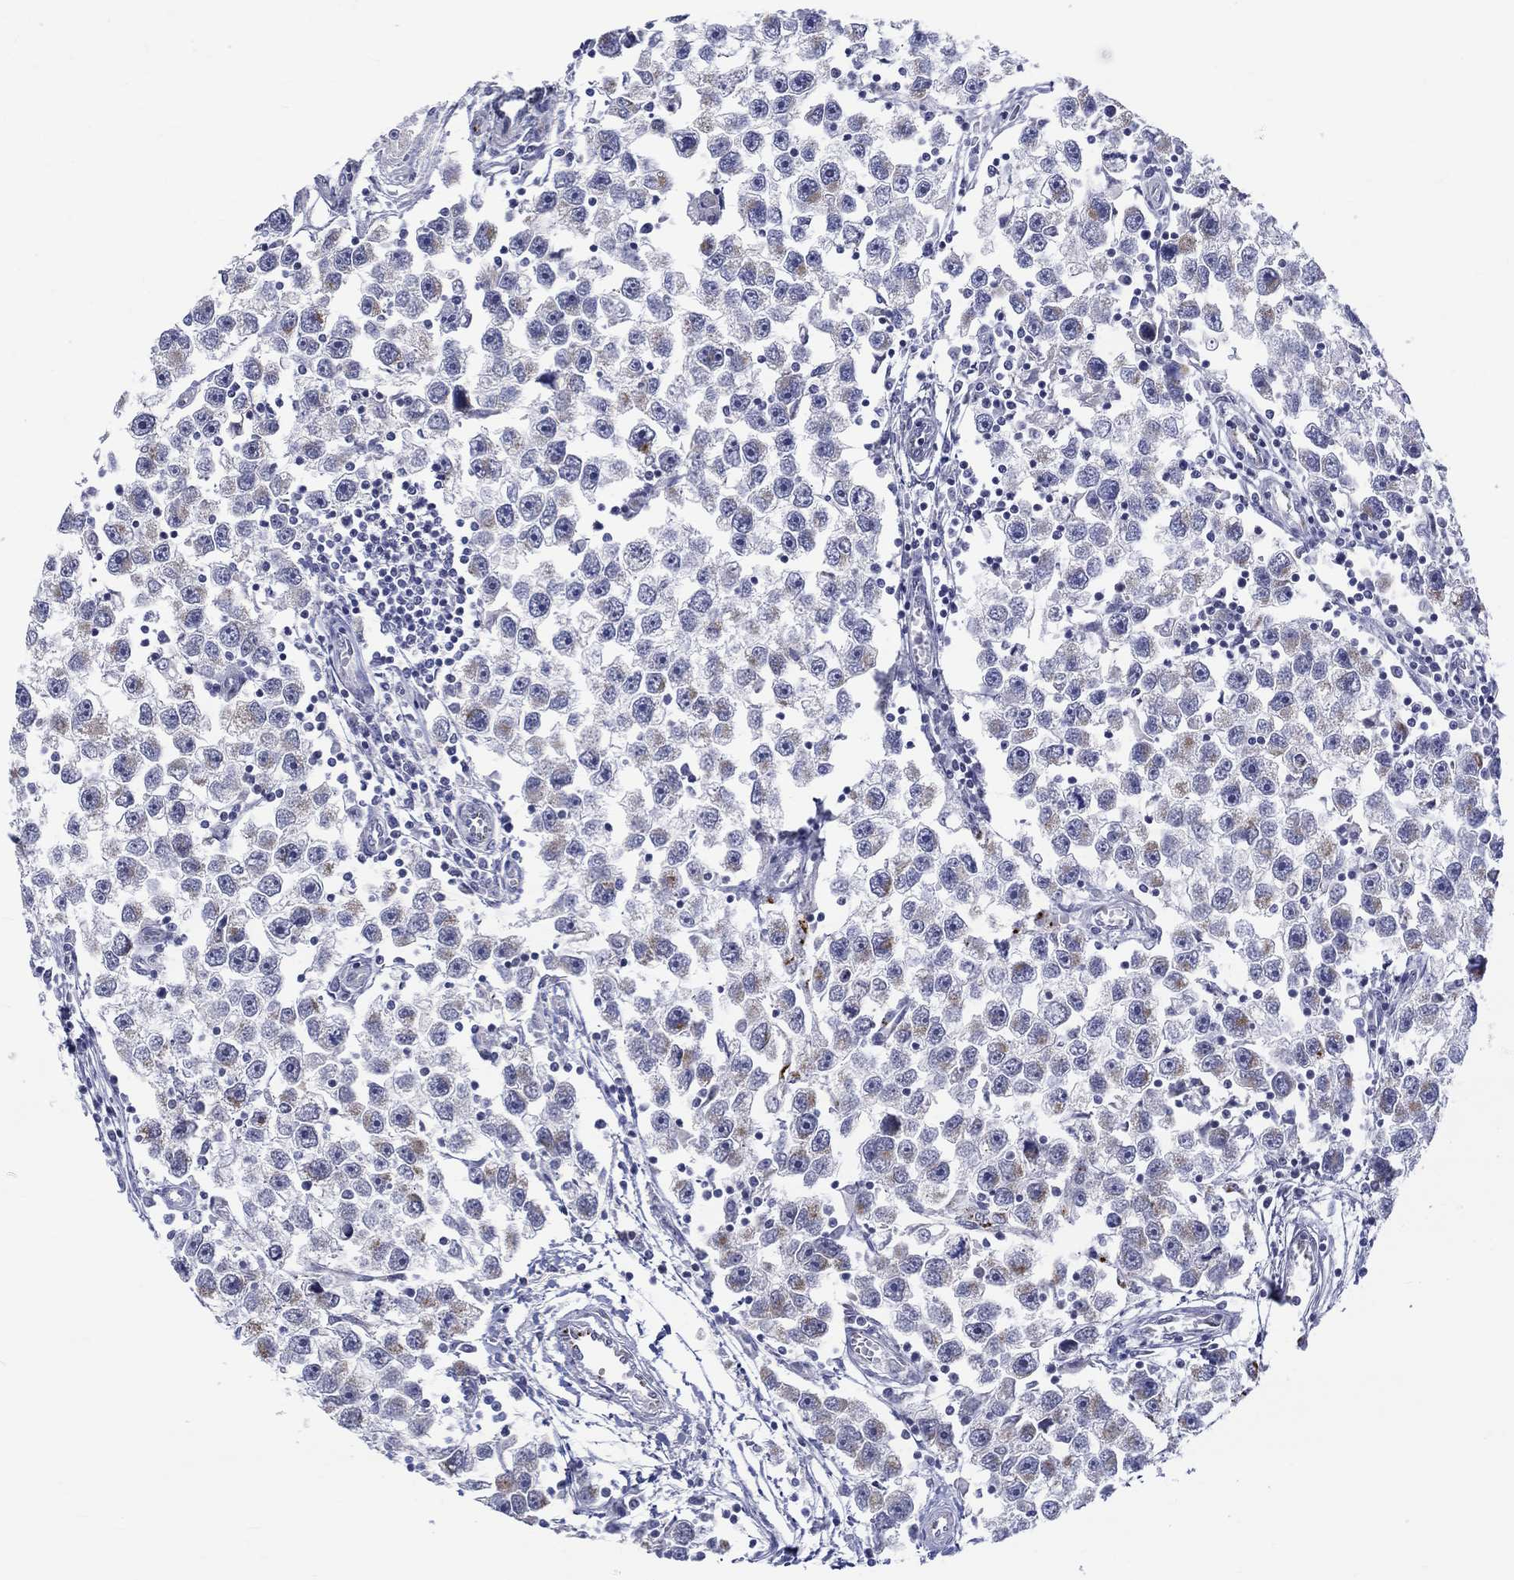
{"staining": {"intensity": "moderate", "quantity": "25%-75%", "location": "cytoplasmic/membranous"}, "tissue": "testis cancer", "cell_type": "Tumor cells", "image_type": "cancer", "snomed": [{"axis": "morphology", "description": "Seminoma, NOS"}, {"axis": "topography", "description": "Testis"}], "caption": "Testis seminoma stained with a protein marker shows moderate staining in tumor cells.", "gene": "ST6GALNAC1", "patient": {"sex": "male", "age": 30}}